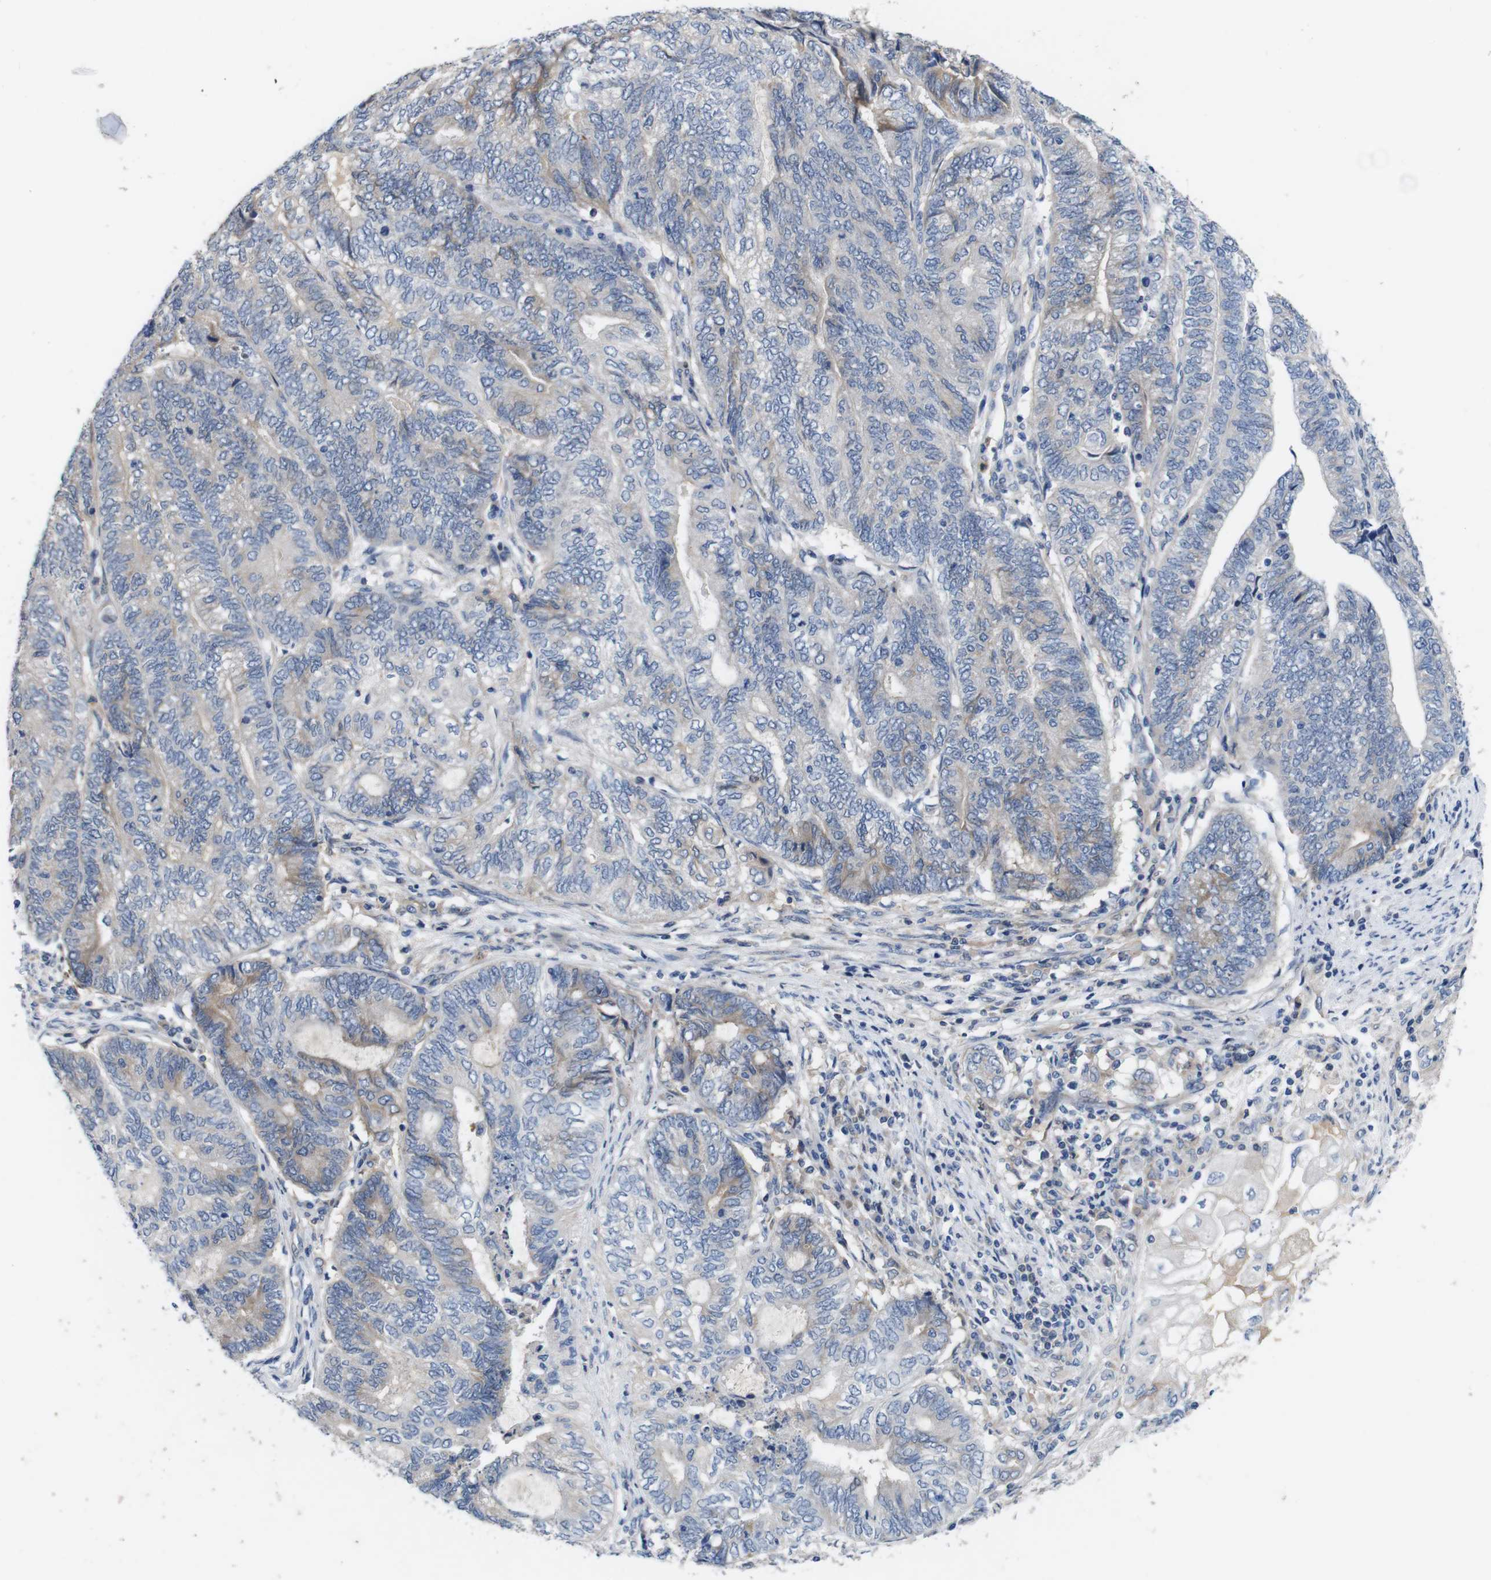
{"staining": {"intensity": "weak", "quantity": "<25%", "location": "cytoplasmic/membranous"}, "tissue": "endometrial cancer", "cell_type": "Tumor cells", "image_type": "cancer", "snomed": [{"axis": "morphology", "description": "Adenocarcinoma, NOS"}, {"axis": "topography", "description": "Uterus"}, {"axis": "topography", "description": "Endometrium"}], "caption": "Immunohistochemistry image of human endometrial cancer stained for a protein (brown), which displays no positivity in tumor cells.", "gene": "C1RL", "patient": {"sex": "female", "age": 70}}